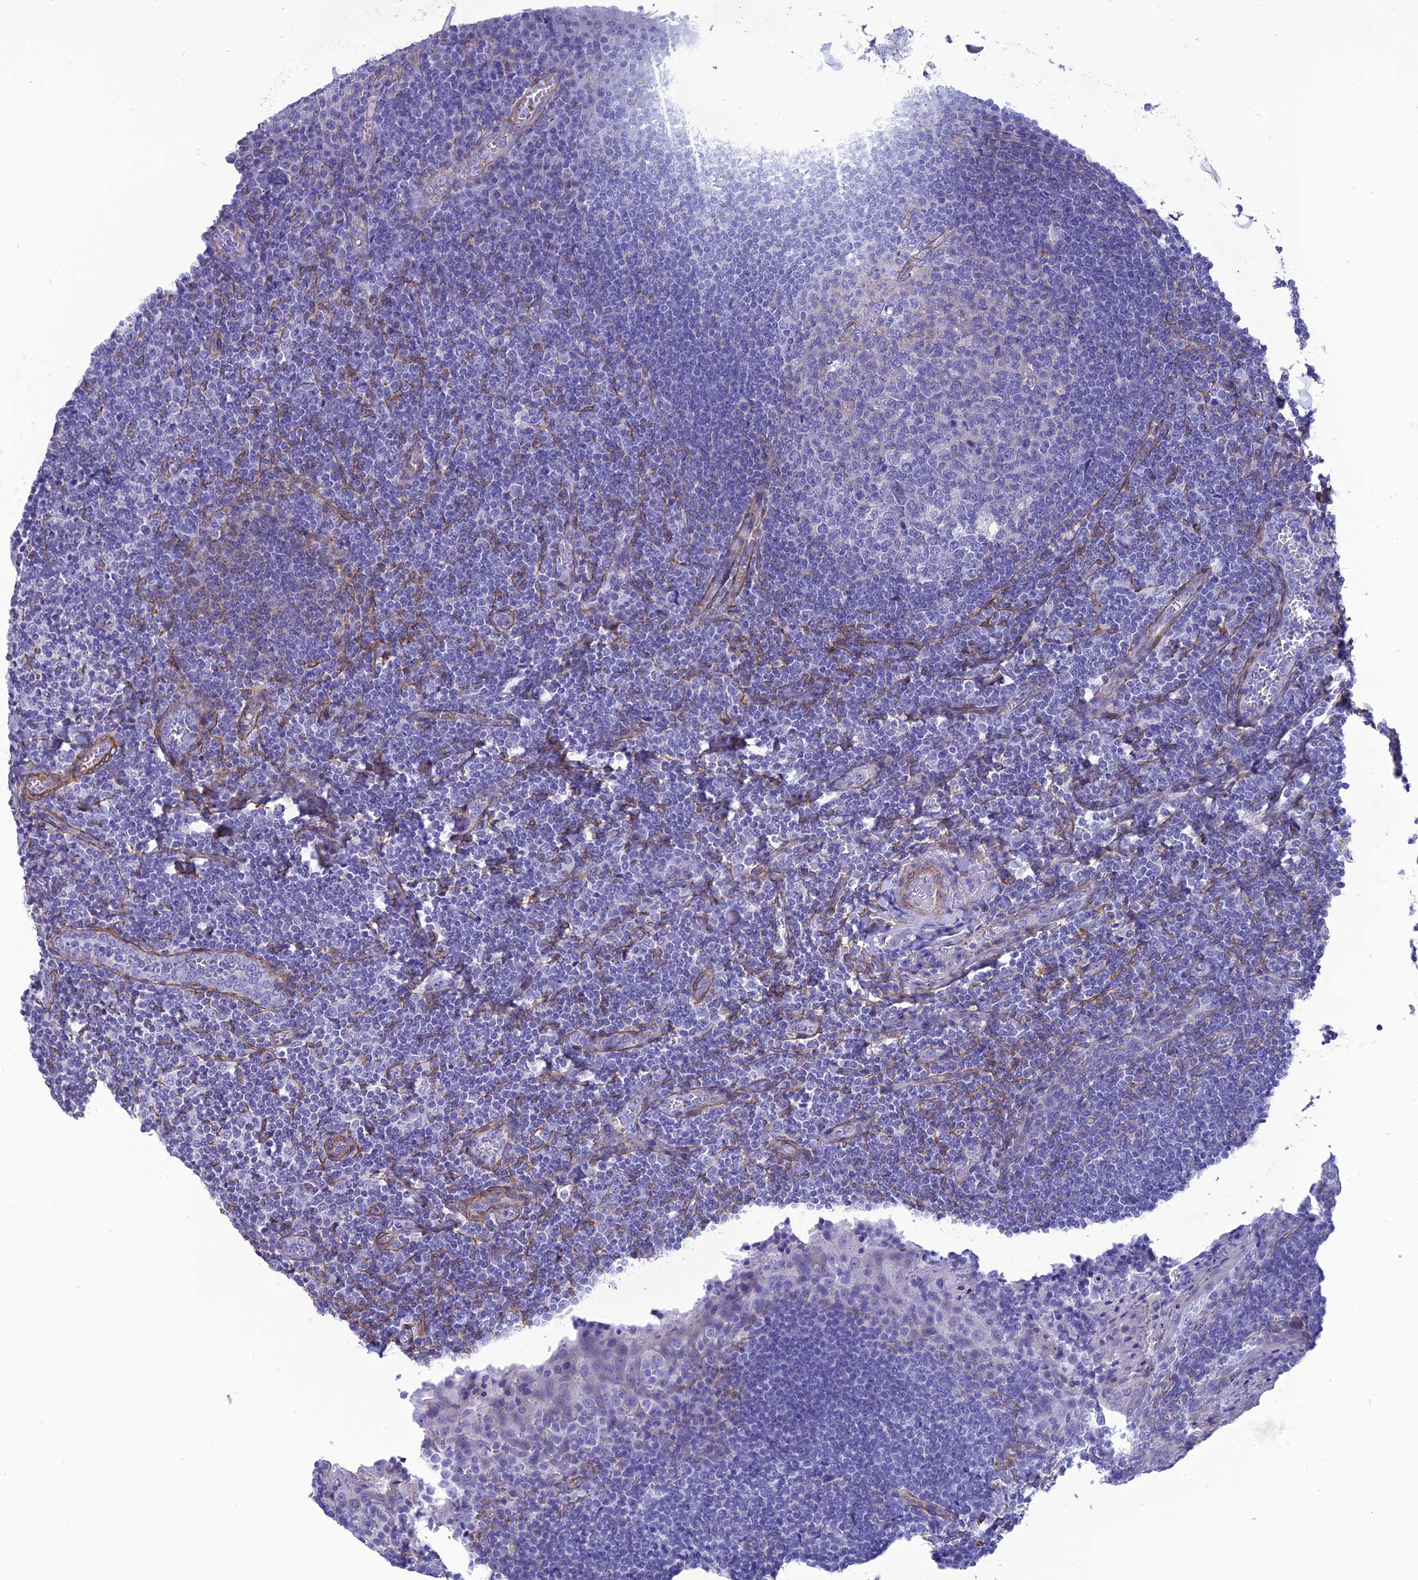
{"staining": {"intensity": "negative", "quantity": "none", "location": "none"}, "tissue": "tonsil", "cell_type": "Germinal center cells", "image_type": "normal", "snomed": [{"axis": "morphology", "description": "Normal tissue, NOS"}, {"axis": "topography", "description": "Tonsil"}], "caption": "Immunohistochemistry (IHC) image of unremarkable tonsil: human tonsil stained with DAB displays no significant protein positivity in germinal center cells. (Brightfield microscopy of DAB immunohistochemistry at high magnification).", "gene": "NKD1", "patient": {"sex": "male", "age": 27}}